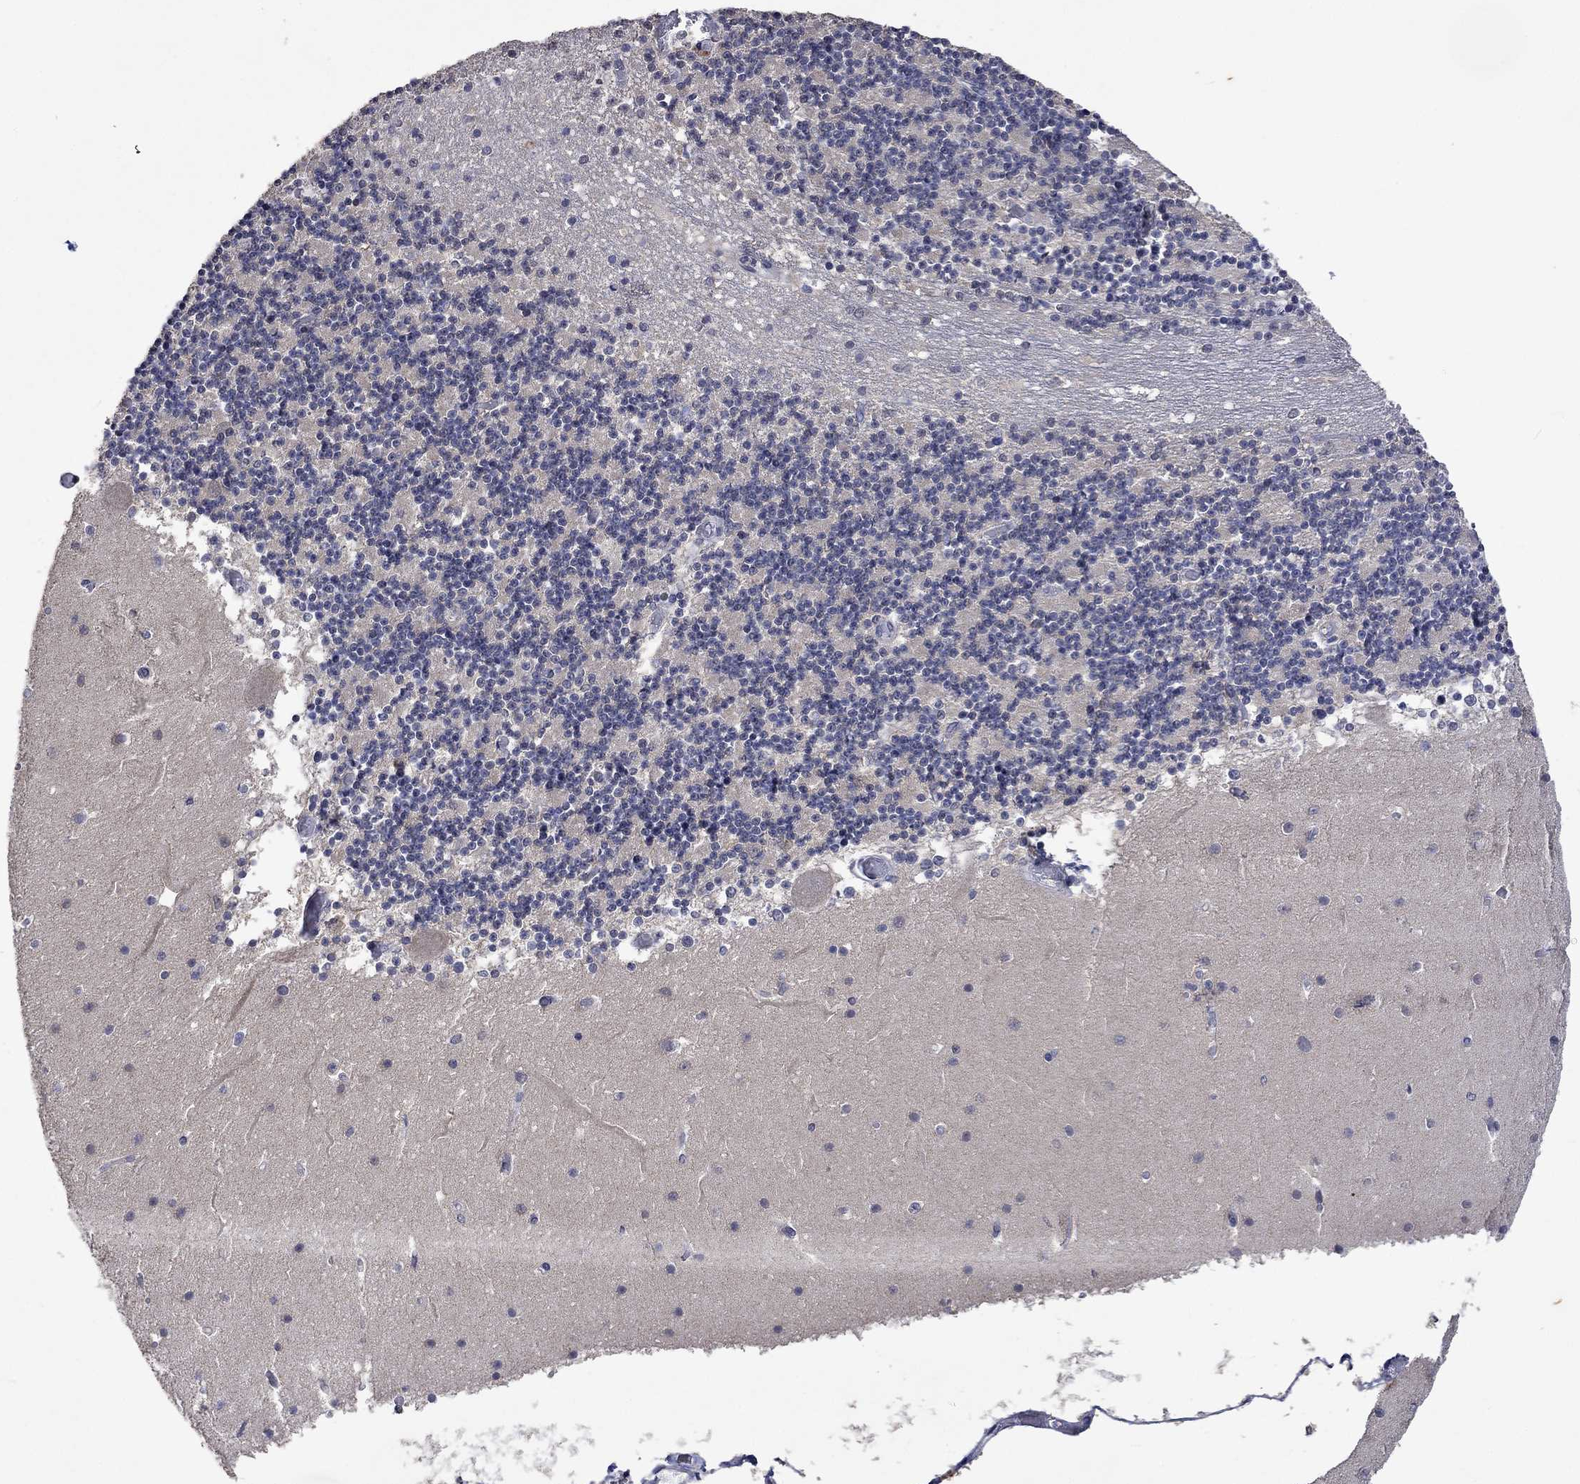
{"staining": {"intensity": "negative", "quantity": "none", "location": "none"}, "tissue": "cerebellum", "cell_type": "Cells in granular layer", "image_type": "normal", "snomed": [{"axis": "morphology", "description": "Normal tissue, NOS"}, {"axis": "topography", "description": "Cerebellum"}], "caption": "IHC micrograph of normal human cerebellum stained for a protein (brown), which demonstrates no positivity in cells in granular layer.", "gene": "PTPN20", "patient": {"sex": "female", "age": 28}}